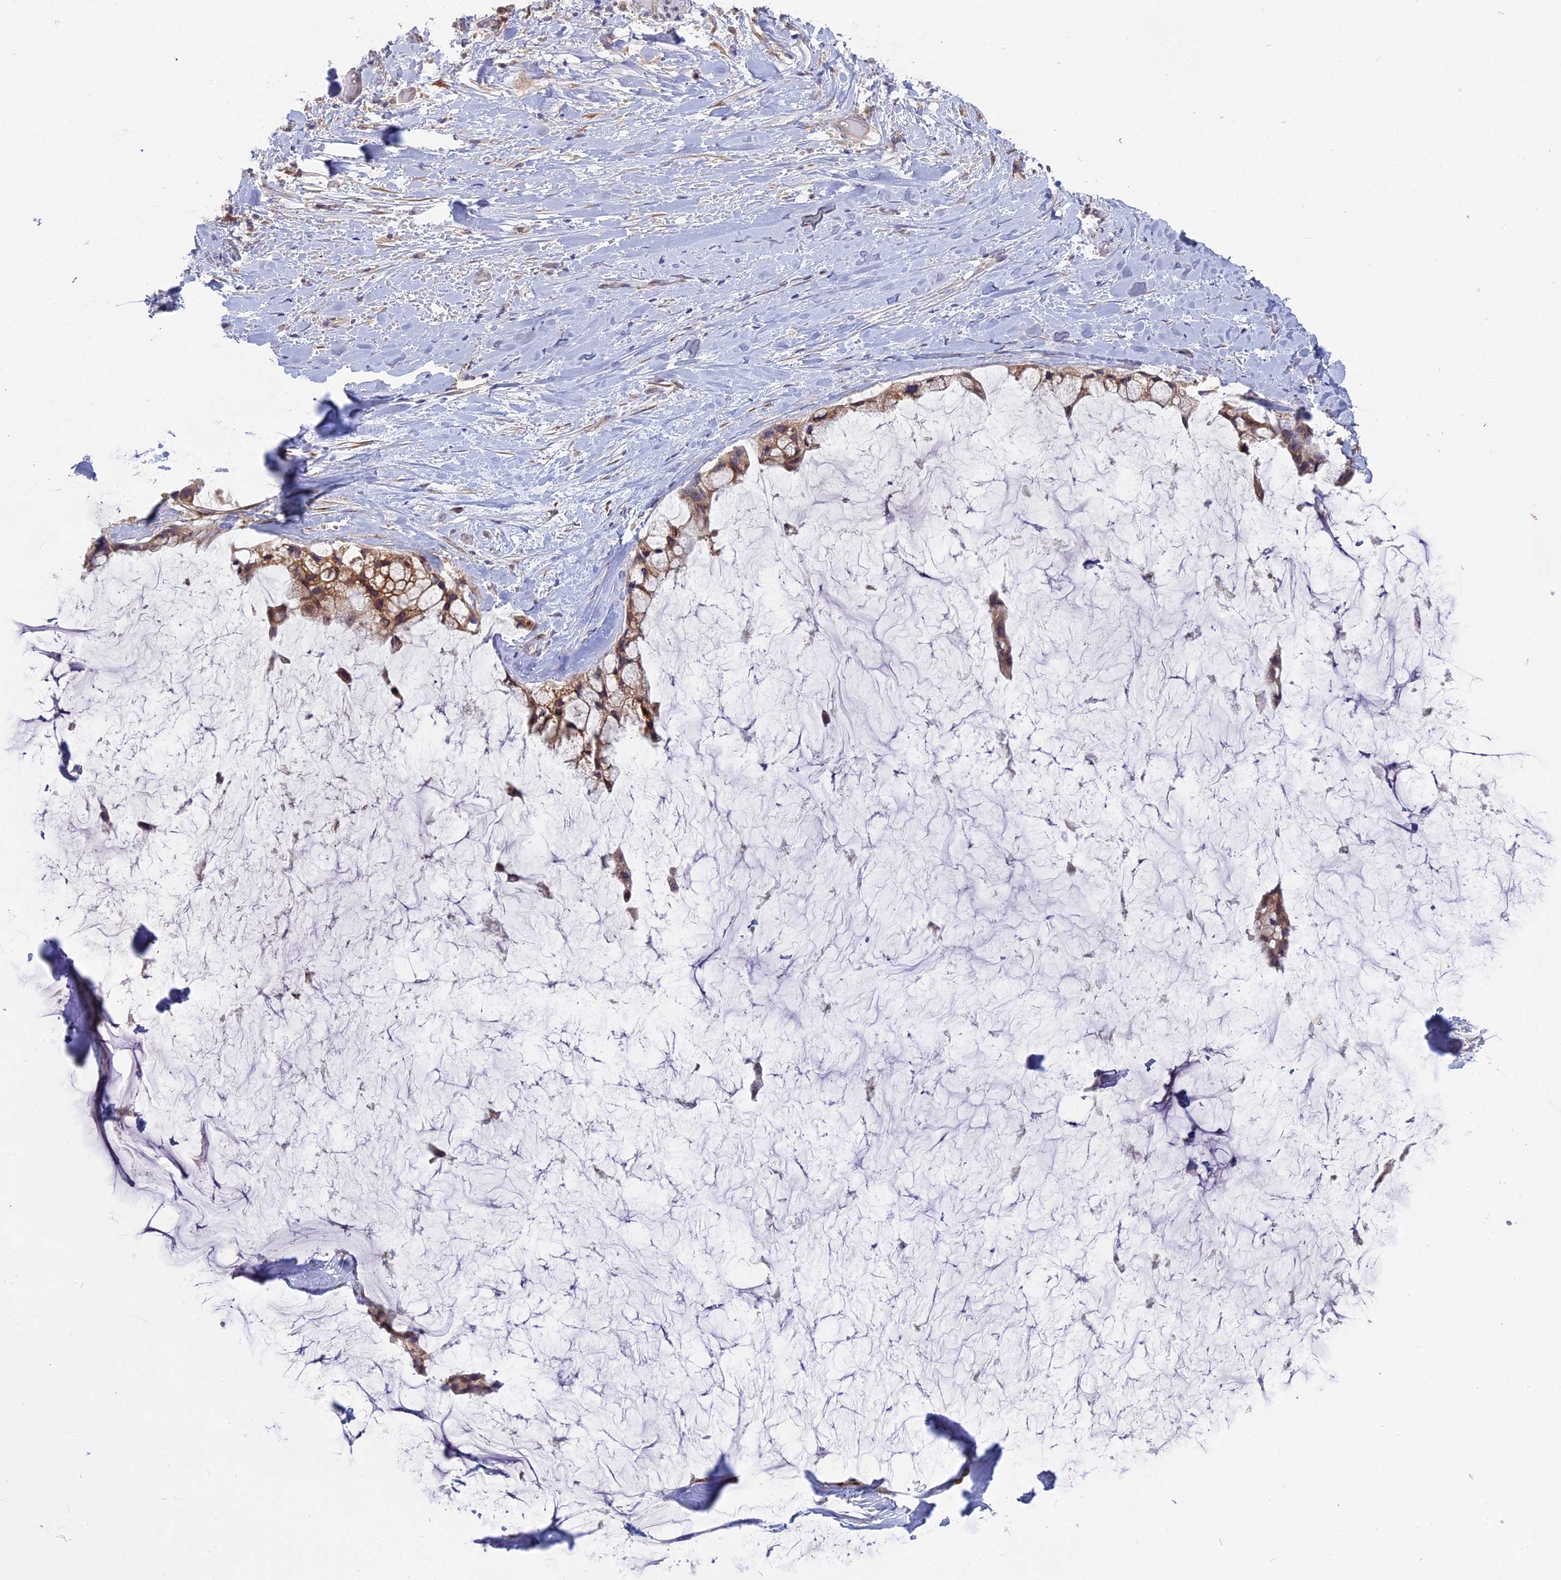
{"staining": {"intensity": "moderate", "quantity": ">75%", "location": "cytoplasmic/membranous"}, "tissue": "ovarian cancer", "cell_type": "Tumor cells", "image_type": "cancer", "snomed": [{"axis": "morphology", "description": "Cystadenocarcinoma, mucinous, NOS"}, {"axis": "topography", "description": "Ovary"}], "caption": "A high-resolution image shows immunohistochemistry staining of mucinous cystadenocarcinoma (ovarian), which displays moderate cytoplasmic/membranous expression in approximately >75% of tumor cells.", "gene": "TLCD1", "patient": {"sex": "female", "age": 39}}